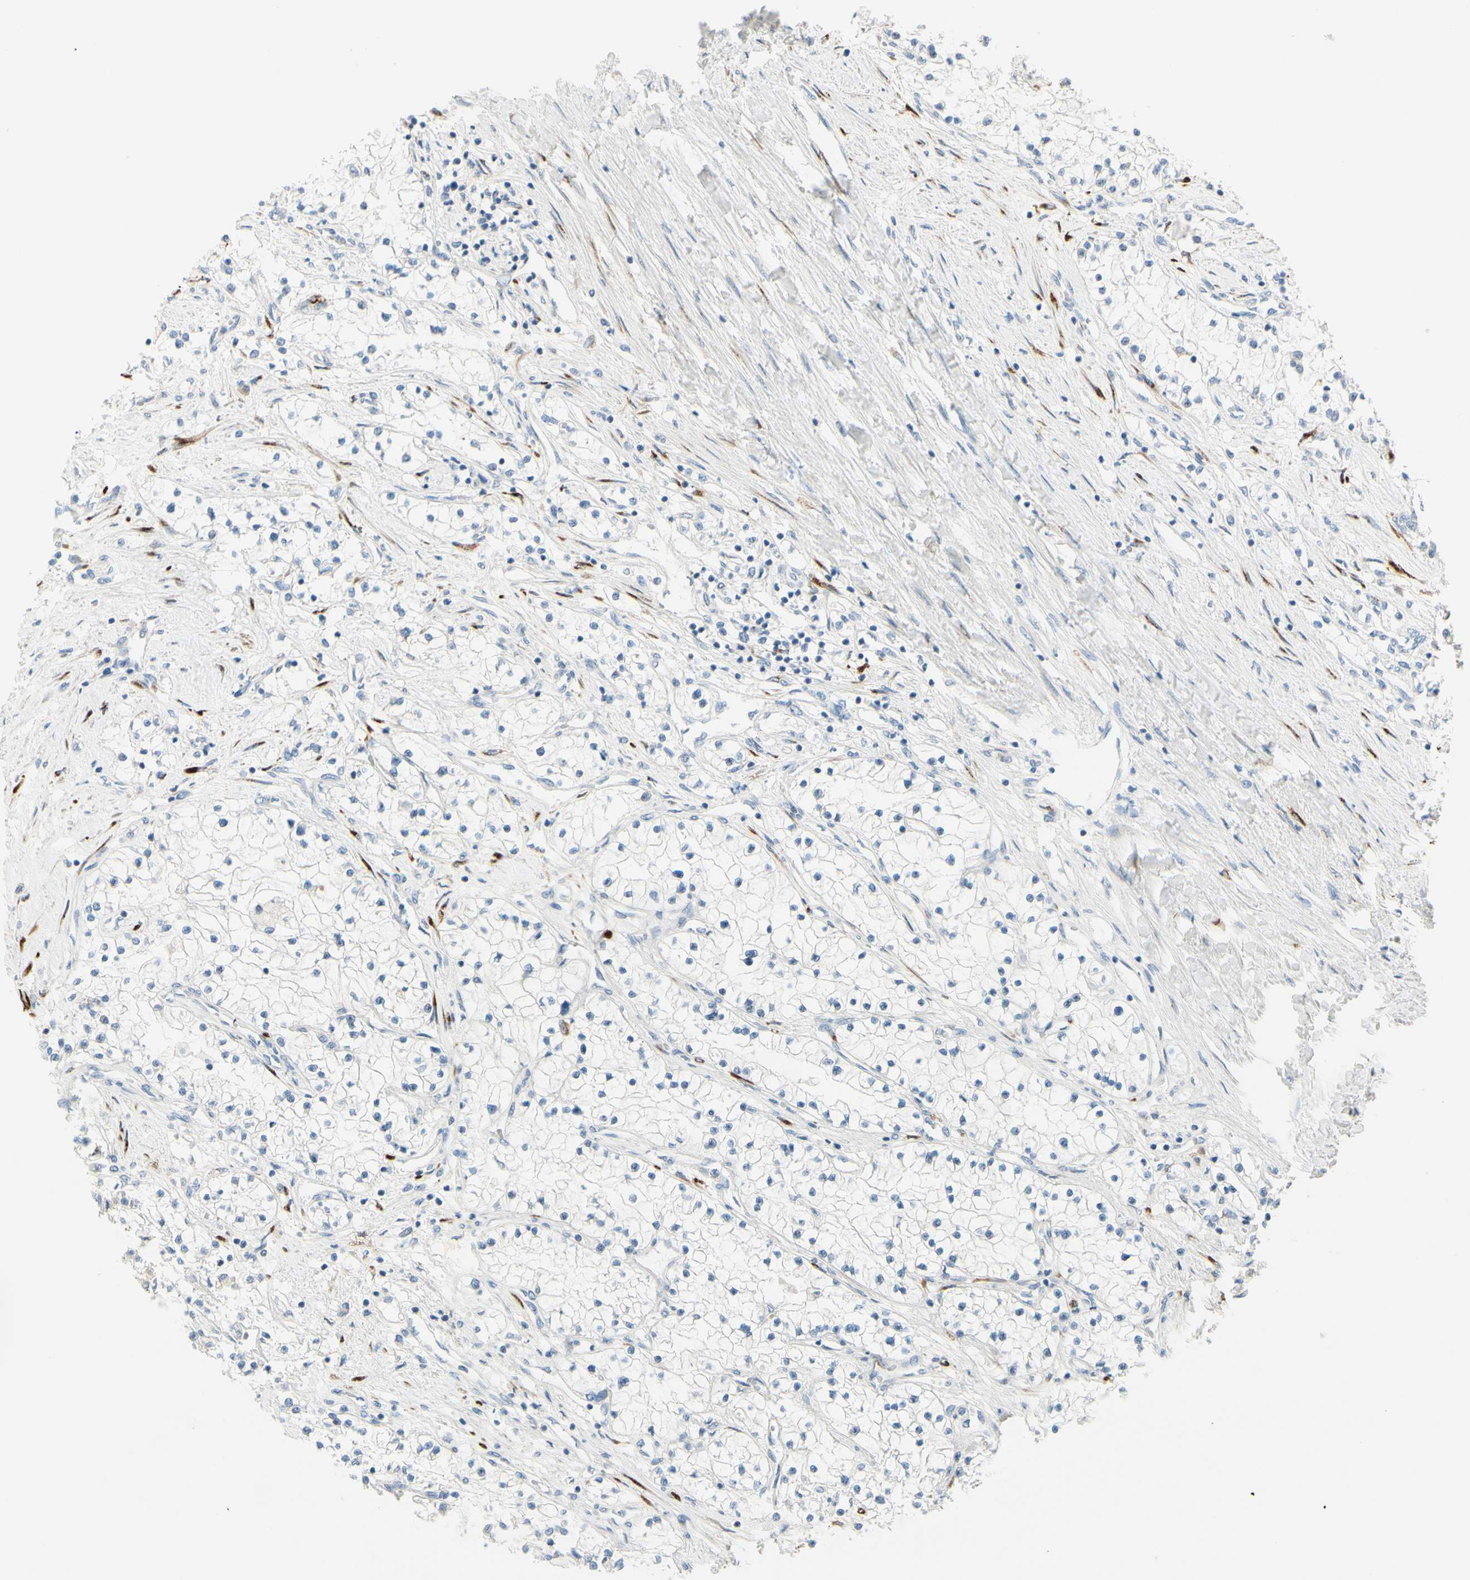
{"staining": {"intensity": "negative", "quantity": "none", "location": "none"}, "tissue": "renal cancer", "cell_type": "Tumor cells", "image_type": "cancer", "snomed": [{"axis": "morphology", "description": "Adenocarcinoma, NOS"}, {"axis": "topography", "description": "Kidney"}], "caption": "High magnification brightfield microscopy of adenocarcinoma (renal) stained with DAB (brown) and counterstained with hematoxylin (blue): tumor cells show no significant staining.", "gene": "GALNT5", "patient": {"sex": "male", "age": 68}}